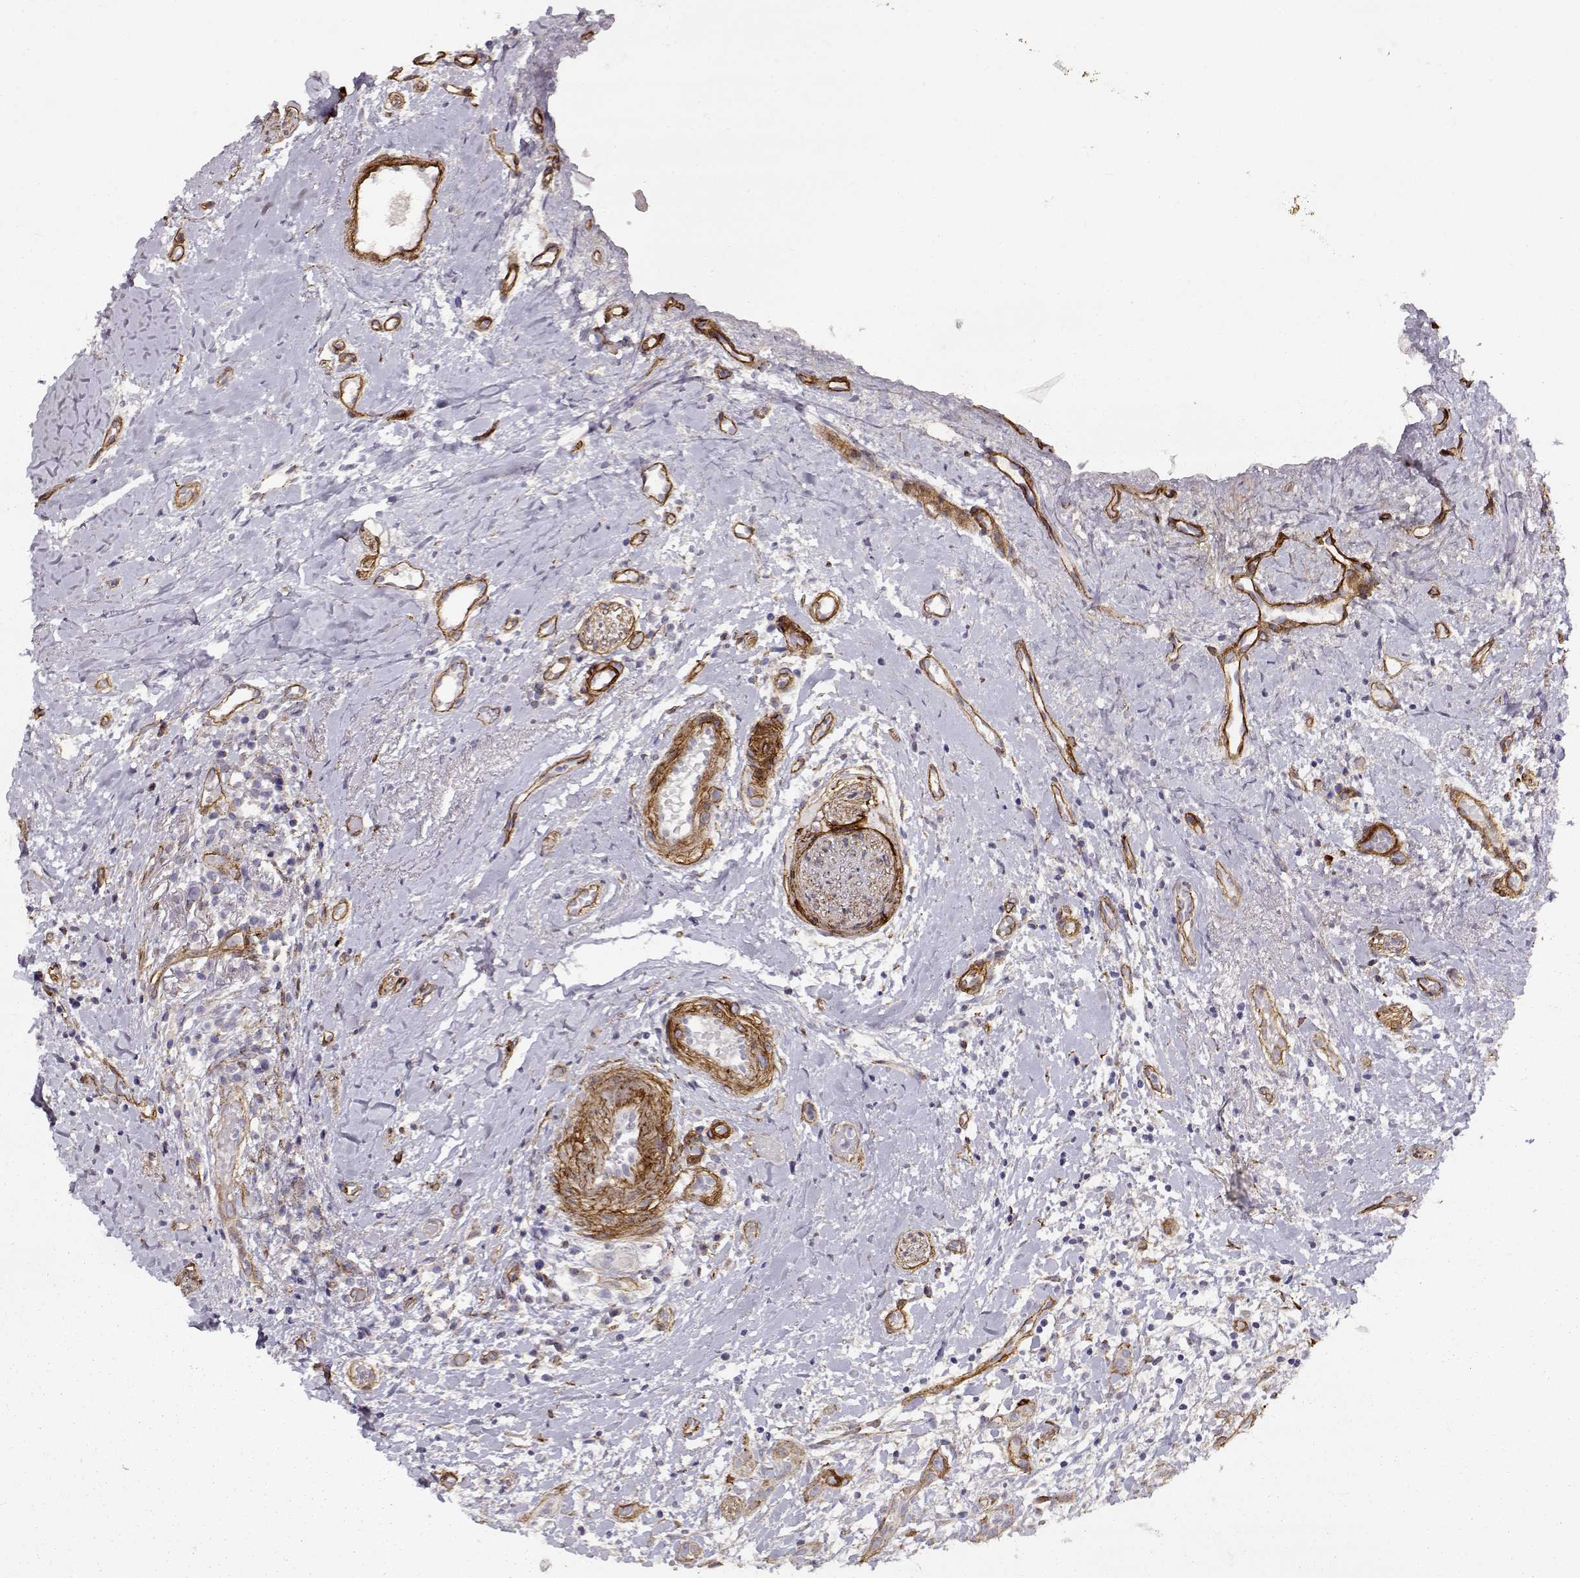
{"staining": {"intensity": "negative", "quantity": "none", "location": "none"}, "tissue": "head and neck cancer", "cell_type": "Tumor cells", "image_type": "cancer", "snomed": [{"axis": "morphology", "description": "Normal tissue, NOS"}, {"axis": "morphology", "description": "Squamous cell carcinoma, NOS"}, {"axis": "topography", "description": "Oral tissue"}, {"axis": "topography", "description": "Salivary gland"}, {"axis": "topography", "description": "Head-Neck"}], "caption": "Tumor cells show no significant protein positivity in head and neck cancer.", "gene": "LAMC1", "patient": {"sex": "female", "age": 62}}